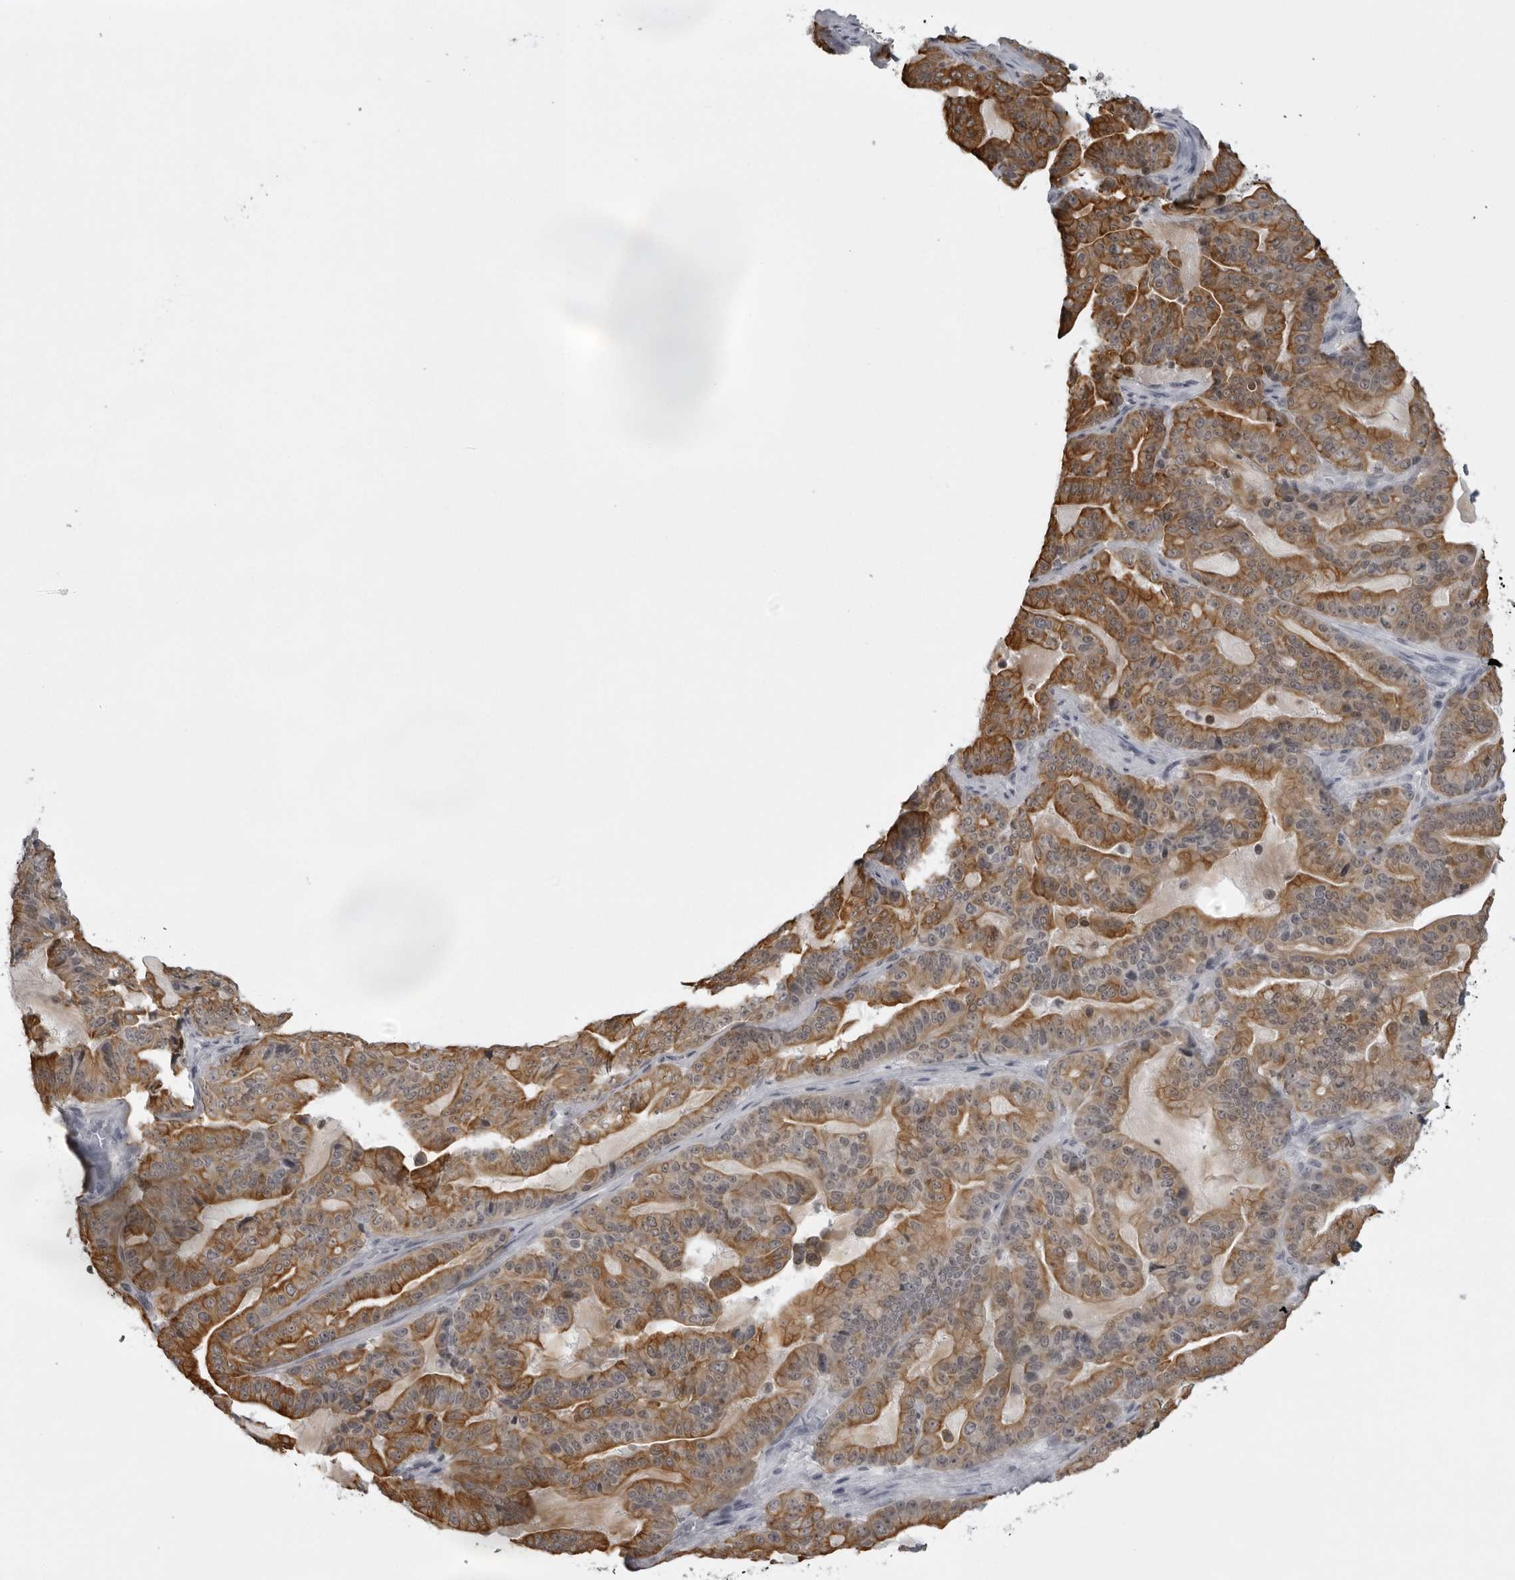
{"staining": {"intensity": "moderate", "quantity": ">75%", "location": "cytoplasmic/membranous"}, "tissue": "pancreatic cancer", "cell_type": "Tumor cells", "image_type": "cancer", "snomed": [{"axis": "morphology", "description": "Adenocarcinoma, NOS"}, {"axis": "topography", "description": "Pancreas"}], "caption": "Moderate cytoplasmic/membranous positivity is seen in about >75% of tumor cells in pancreatic cancer (adenocarcinoma).", "gene": "UROD", "patient": {"sex": "male", "age": 63}}